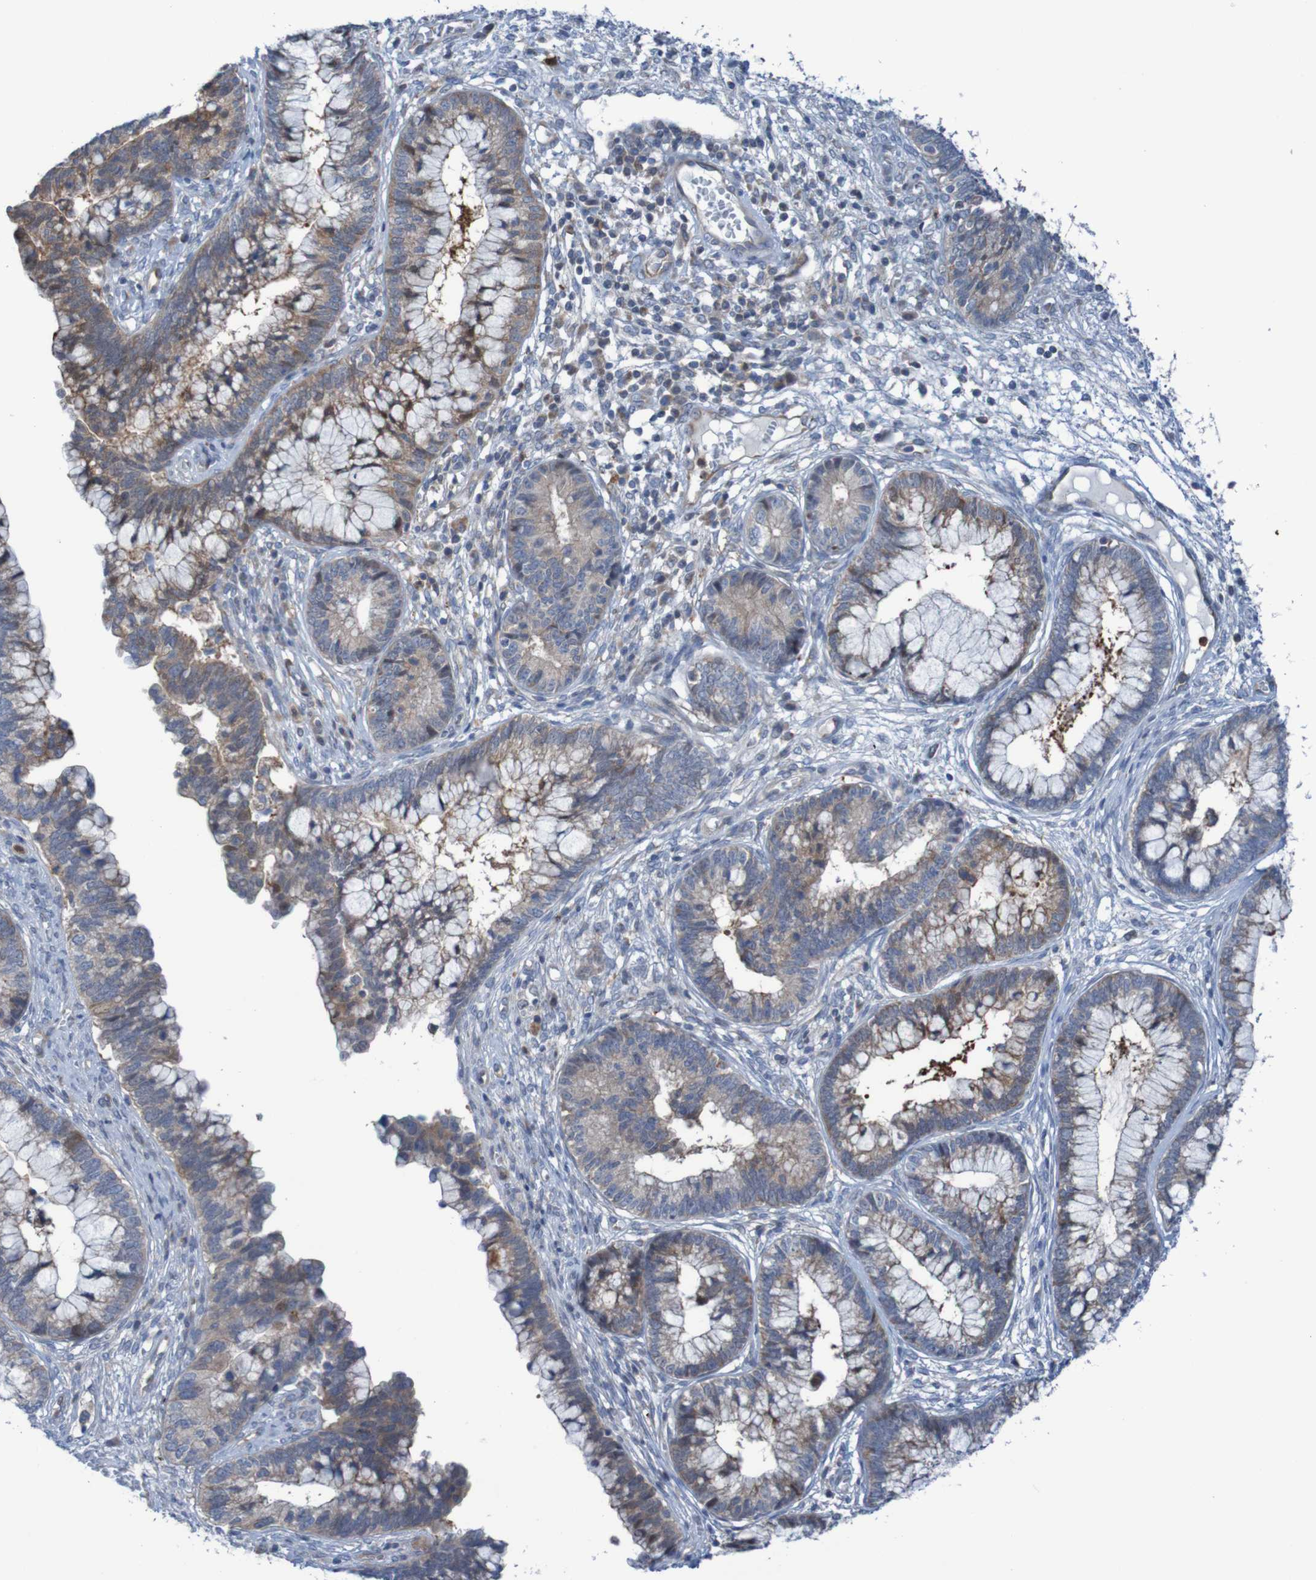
{"staining": {"intensity": "moderate", "quantity": ">75%", "location": "cytoplasmic/membranous"}, "tissue": "cervical cancer", "cell_type": "Tumor cells", "image_type": "cancer", "snomed": [{"axis": "morphology", "description": "Adenocarcinoma, NOS"}, {"axis": "topography", "description": "Cervix"}], "caption": "Immunohistochemical staining of cervical adenocarcinoma demonstrates moderate cytoplasmic/membranous protein expression in approximately >75% of tumor cells.", "gene": "ANGPT4", "patient": {"sex": "female", "age": 44}}